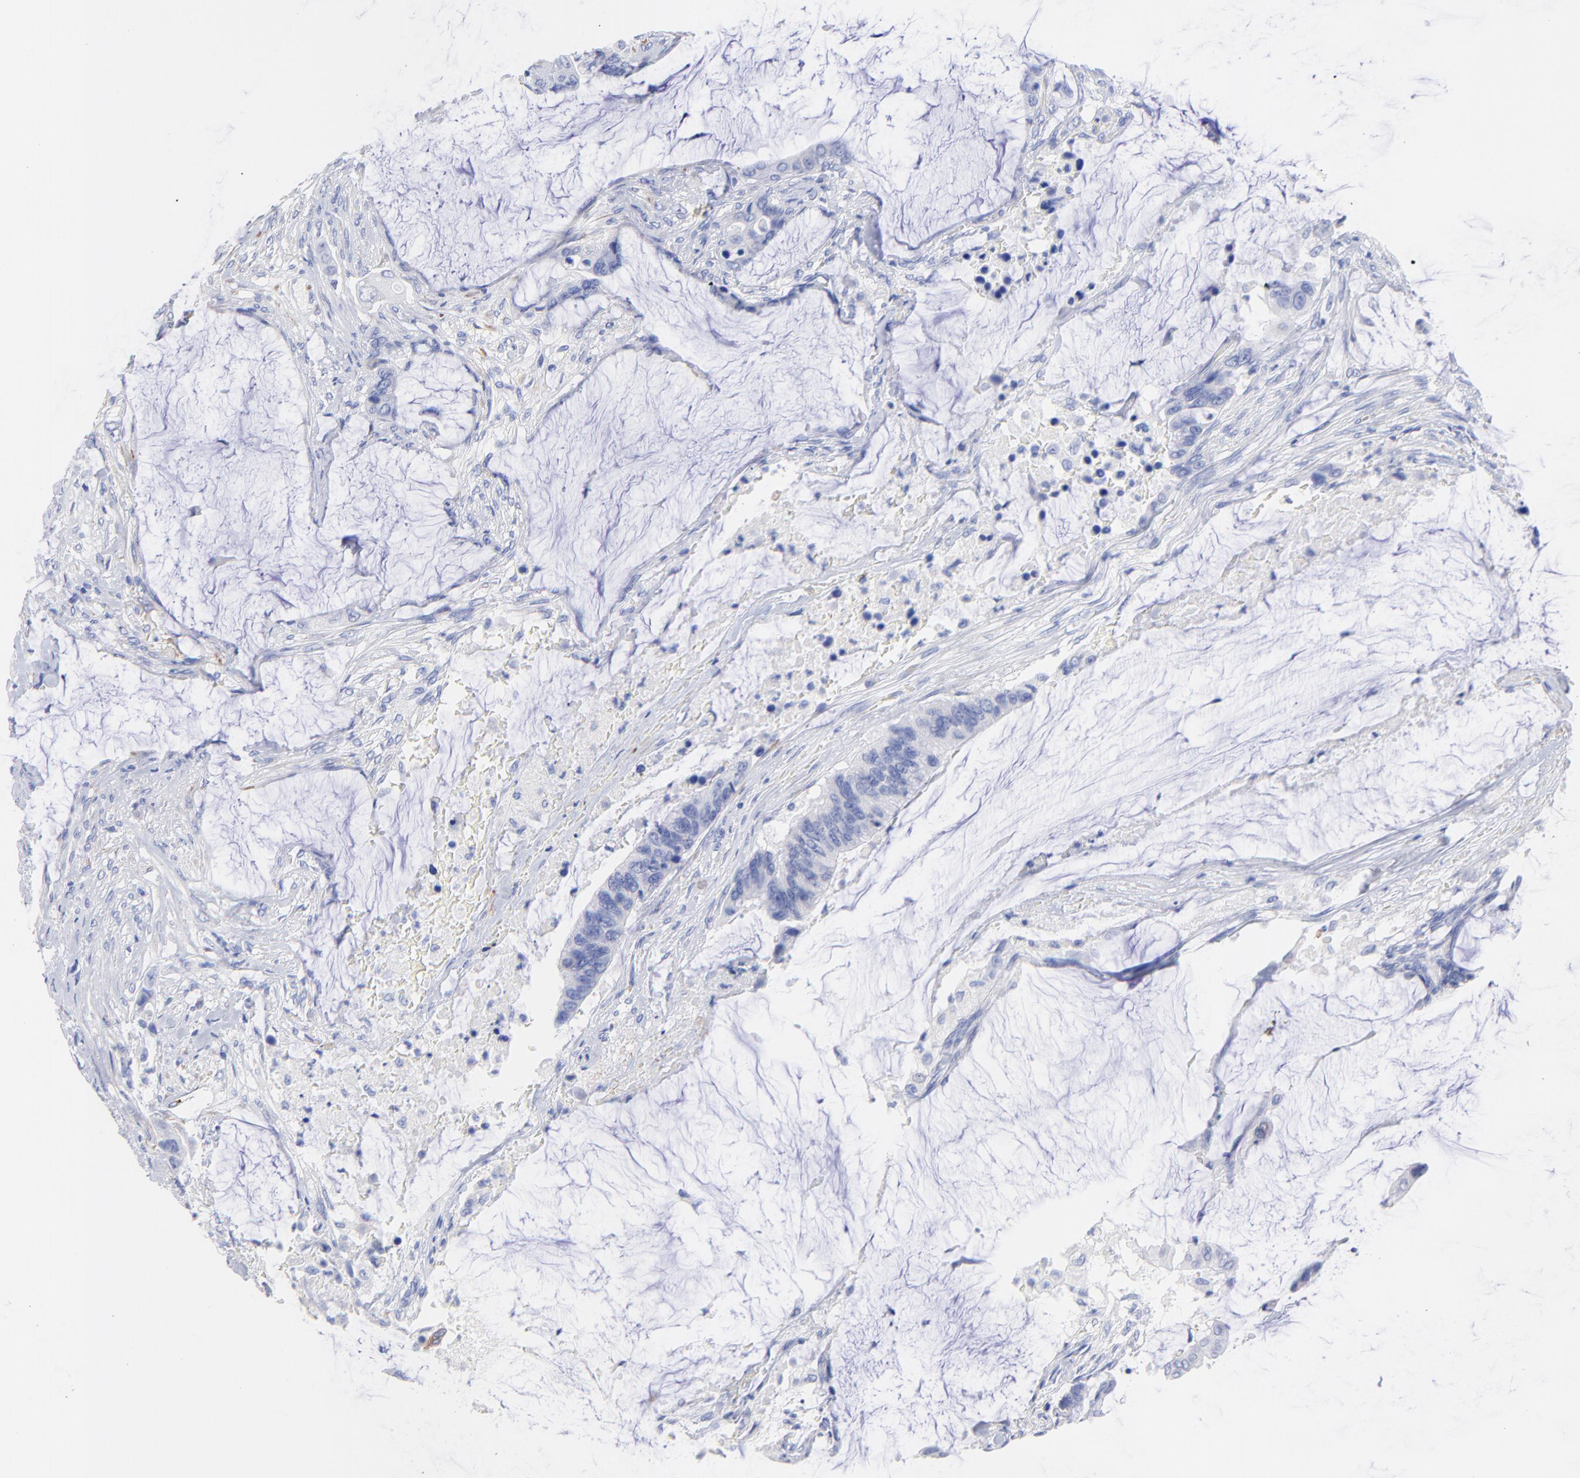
{"staining": {"intensity": "negative", "quantity": "none", "location": "none"}, "tissue": "colorectal cancer", "cell_type": "Tumor cells", "image_type": "cancer", "snomed": [{"axis": "morphology", "description": "Adenocarcinoma, NOS"}, {"axis": "topography", "description": "Rectum"}], "caption": "DAB (3,3'-diaminobenzidine) immunohistochemical staining of colorectal cancer (adenocarcinoma) displays no significant positivity in tumor cells. (DAB IHC with hematoxylin counter stain).", "gene": "C1QTNF6", "patient": {"sex": "female", "age": 59}}